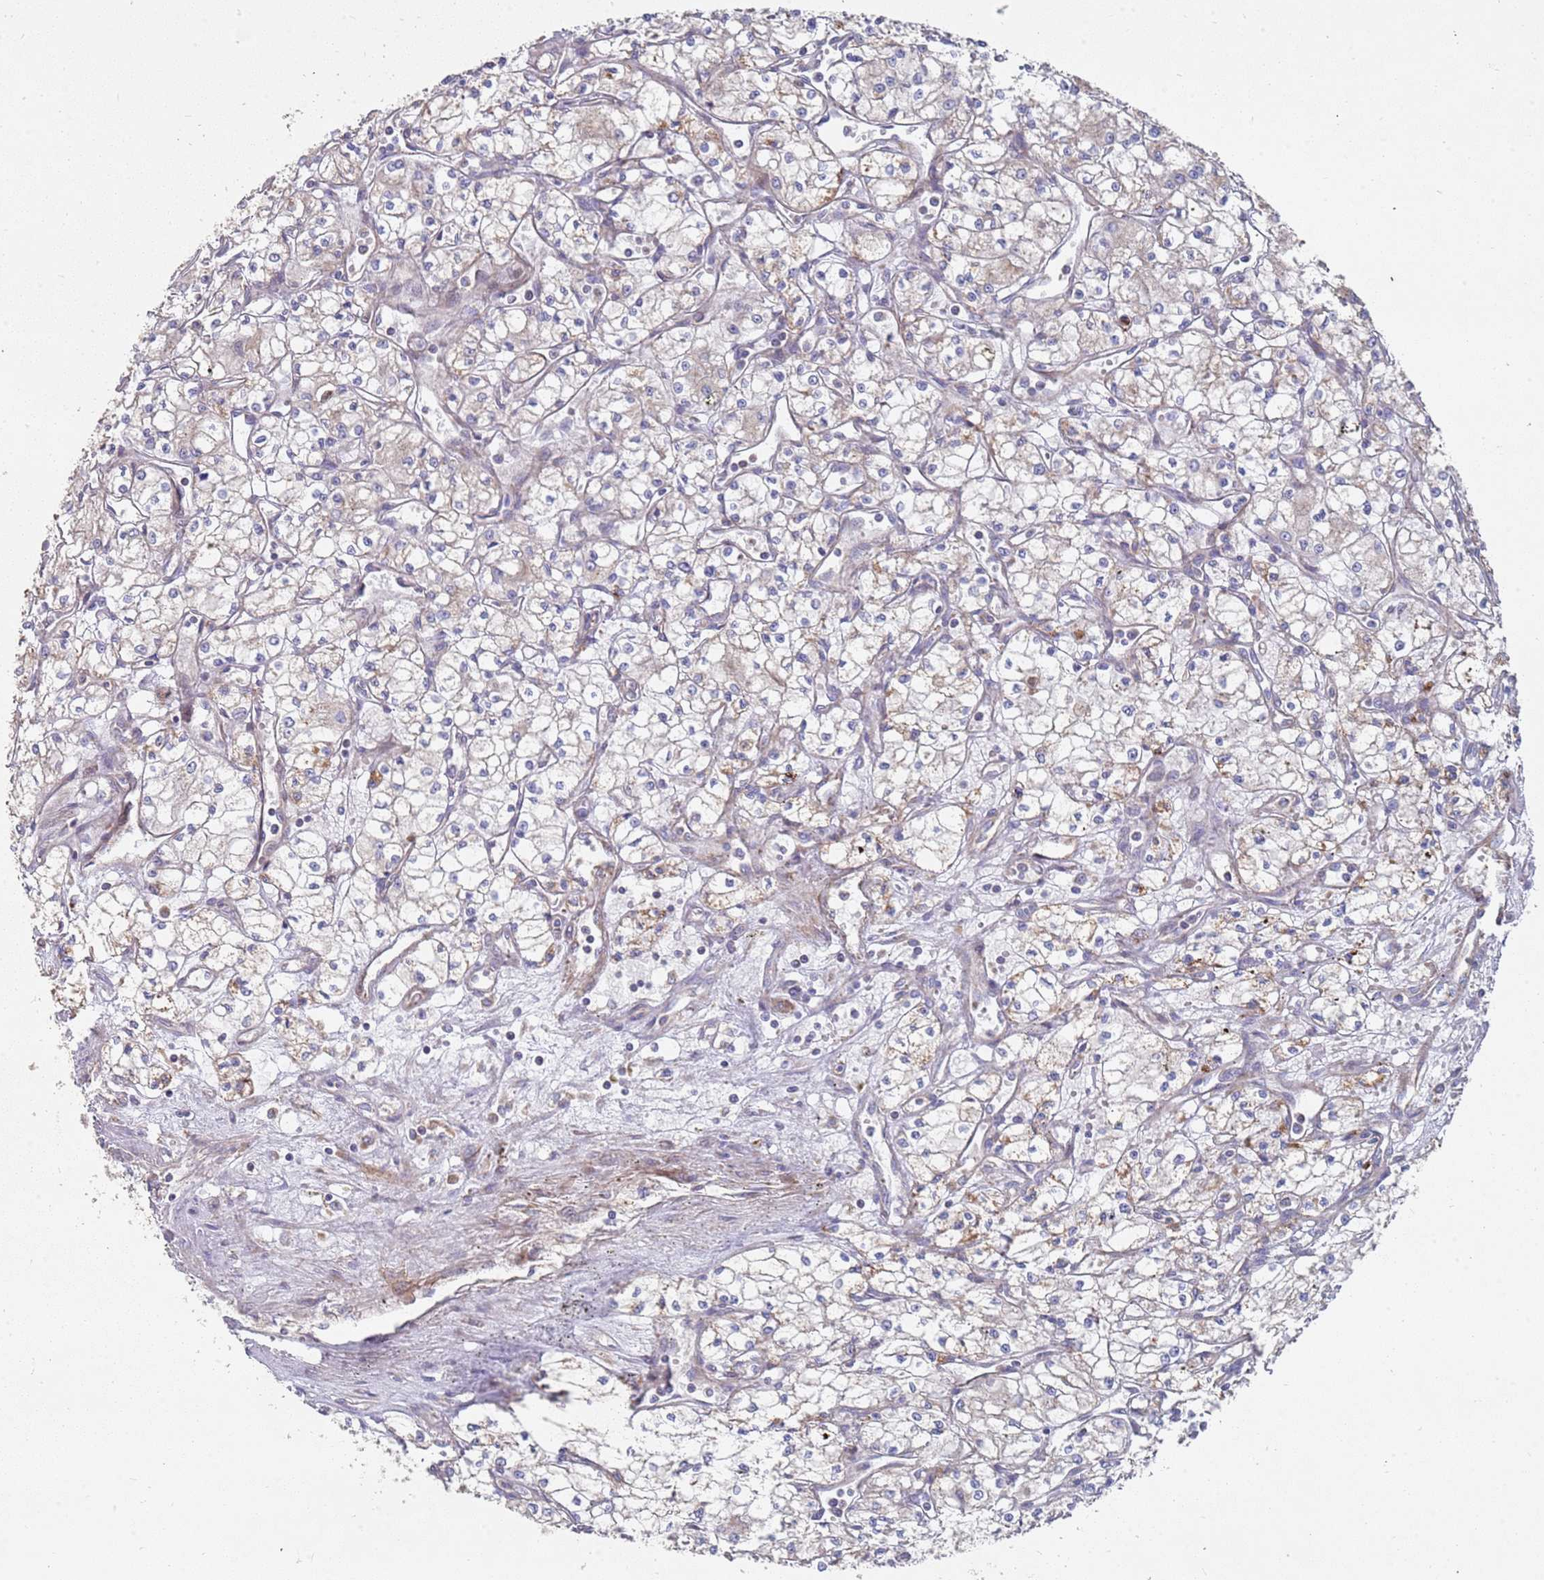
{"staining": {"intensity": "negative", "quantity": "none", "location": "none"}, "tissue": "renal cancer", "cell_type": "Tumor cells", "image_type": "cancer", "snomed": [{"axis": "morphology", "description": "Adenocarcinoma, NOS"}, {"axis": "topography", "description": "Kidney"}], "caption": "Histopathology image shows no significant protein staining in tumor cells of adenocarcinoma (renal).", "gene": "WDFY3", "patient": {"sex": "male", "age": 59}}